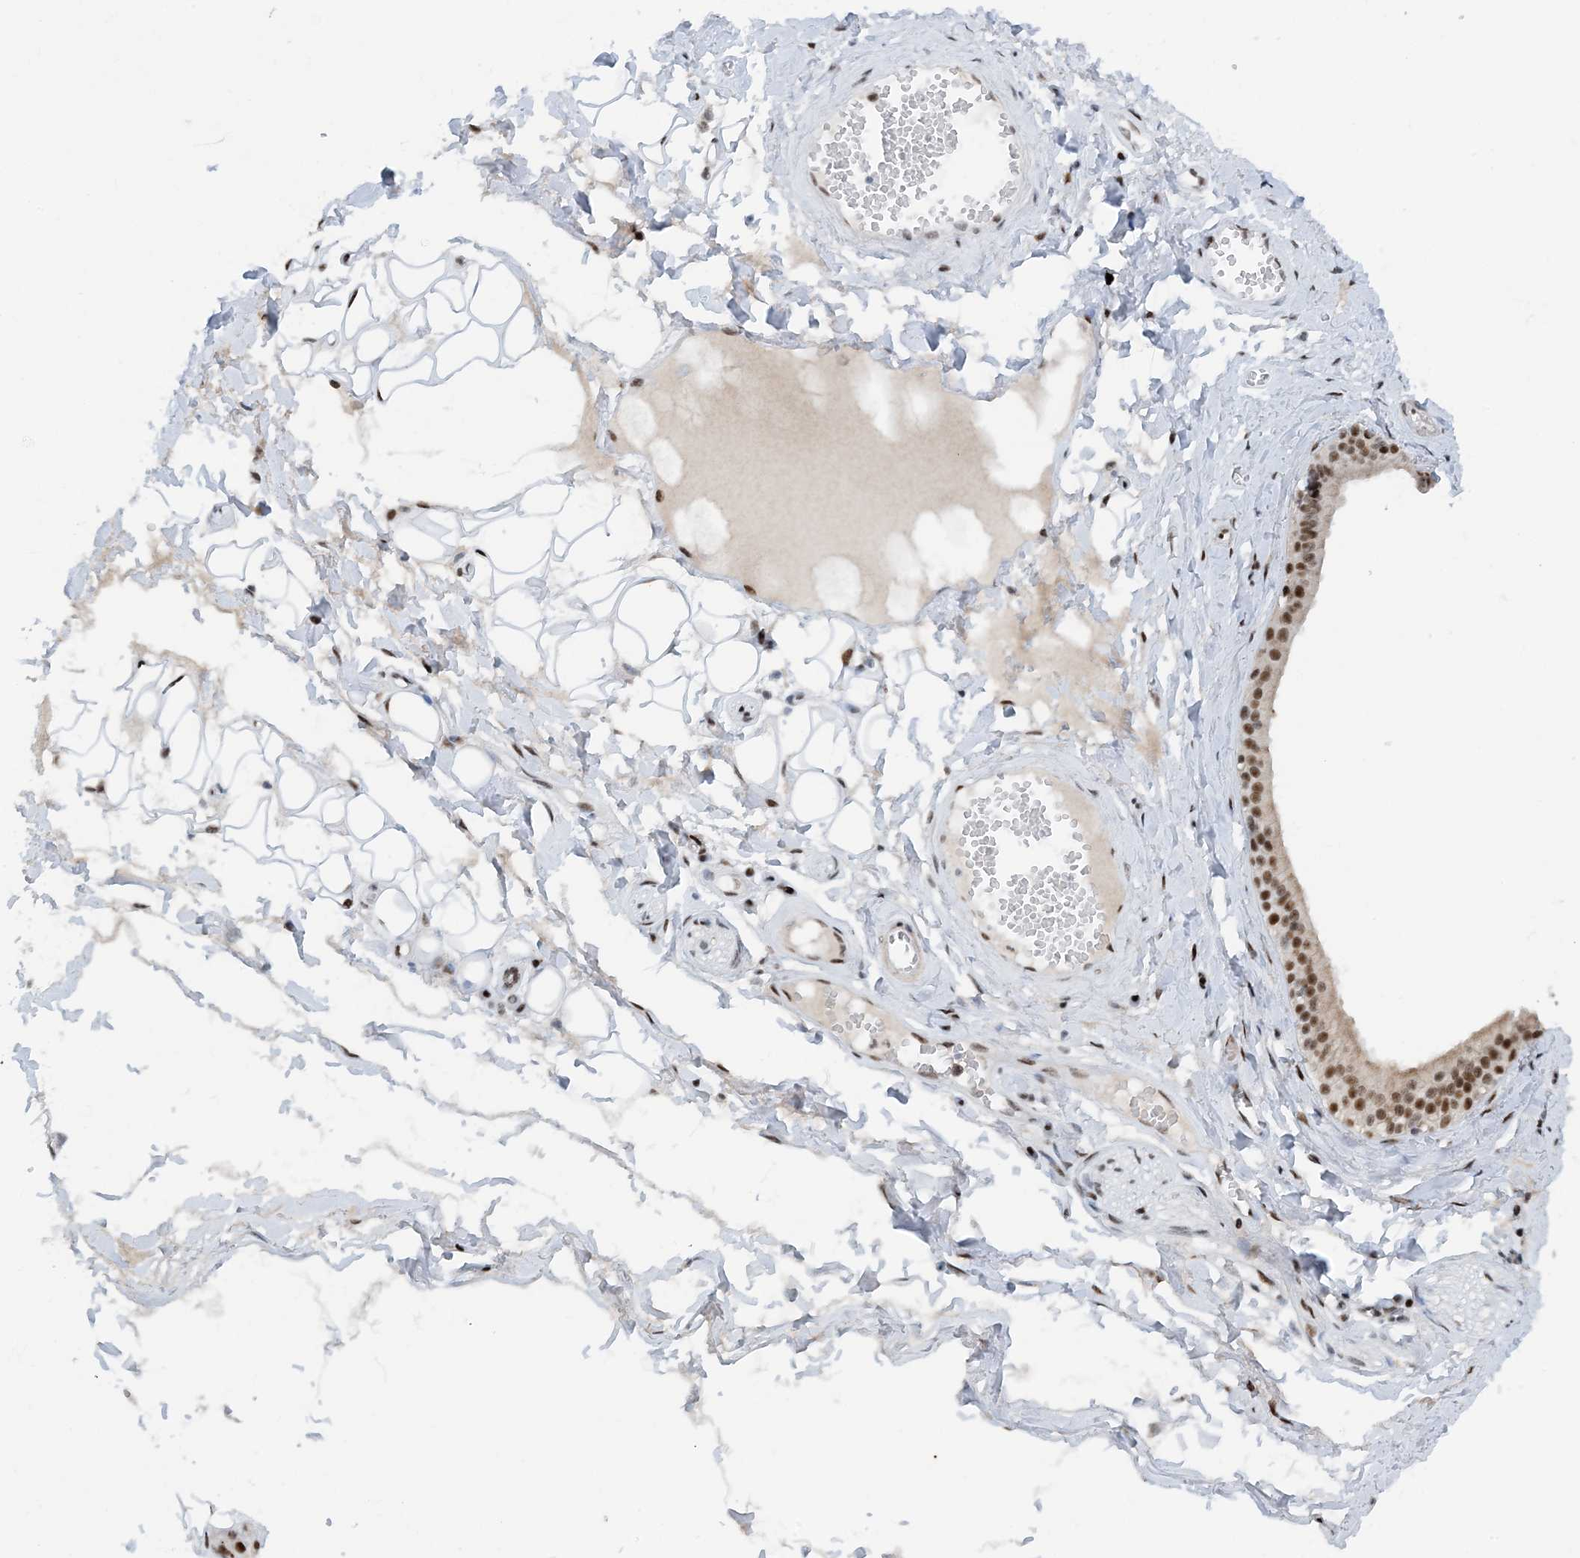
{"staining": {"intensity": "strong", "quantity": "25%-75%", "location": "nuclear"}, "tissue": "adipose tissue", "cell_type": "Adipocytes", "image_type": "normal", "snomed": [{"axis": "morphology", "description": "Normal tissue, NOS"}, {"axis": "morphology", "description": "Inflammation, NOS"}, {"axis": "topography", "description": "Salivary gland"}, {"axis": "topography", "description": "Peripheral nerve tissue"}], "caption": "Immunohistochemical staining of normal human adipose tissue shows strong nuclear protein expression in about 25%-75% of adipocytes.", "gene": "HEMK1", "patient": {"sex": "female", "age": 75}}